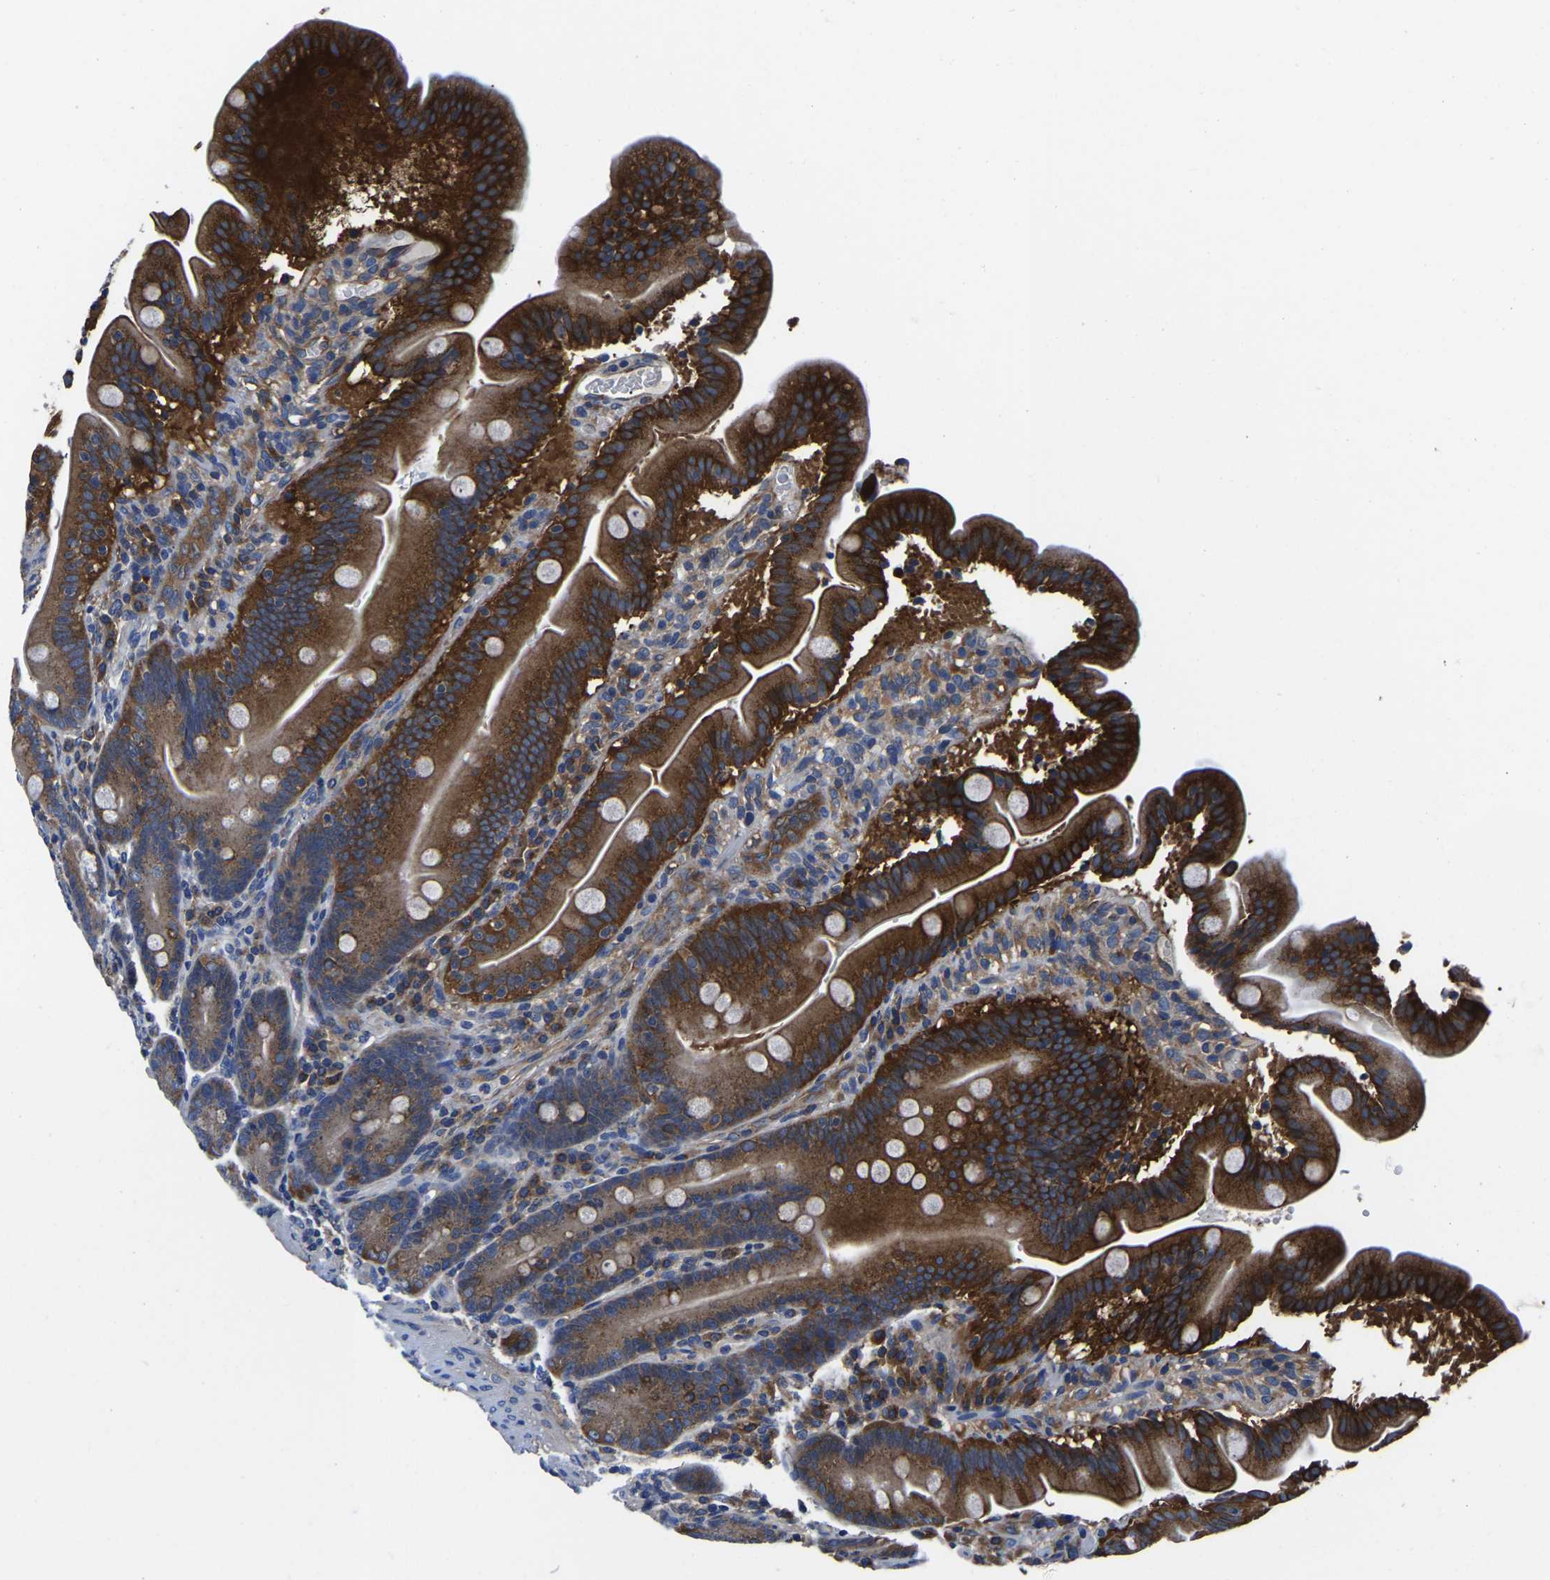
{"staining": {"intensity": "strong", "quantity": "25%-75%", "location": "cytoplasmic/membranous"}, "tissue": "duodenum", "cell_type": "Glandular cells", "image_type": "normal", "snomed": [{"axis": "morphology", "description": "Normal tissue, NOS"}, {"axis": "topography", "description": "Duodenum"}], "caption": "Protein analysis of benign duodenum reveals strong cytoplasmic/membranous expression in about 25%-75% of glandular cells.", "gene": "TFG", "patient": {"sex": "male", "age": 54}}